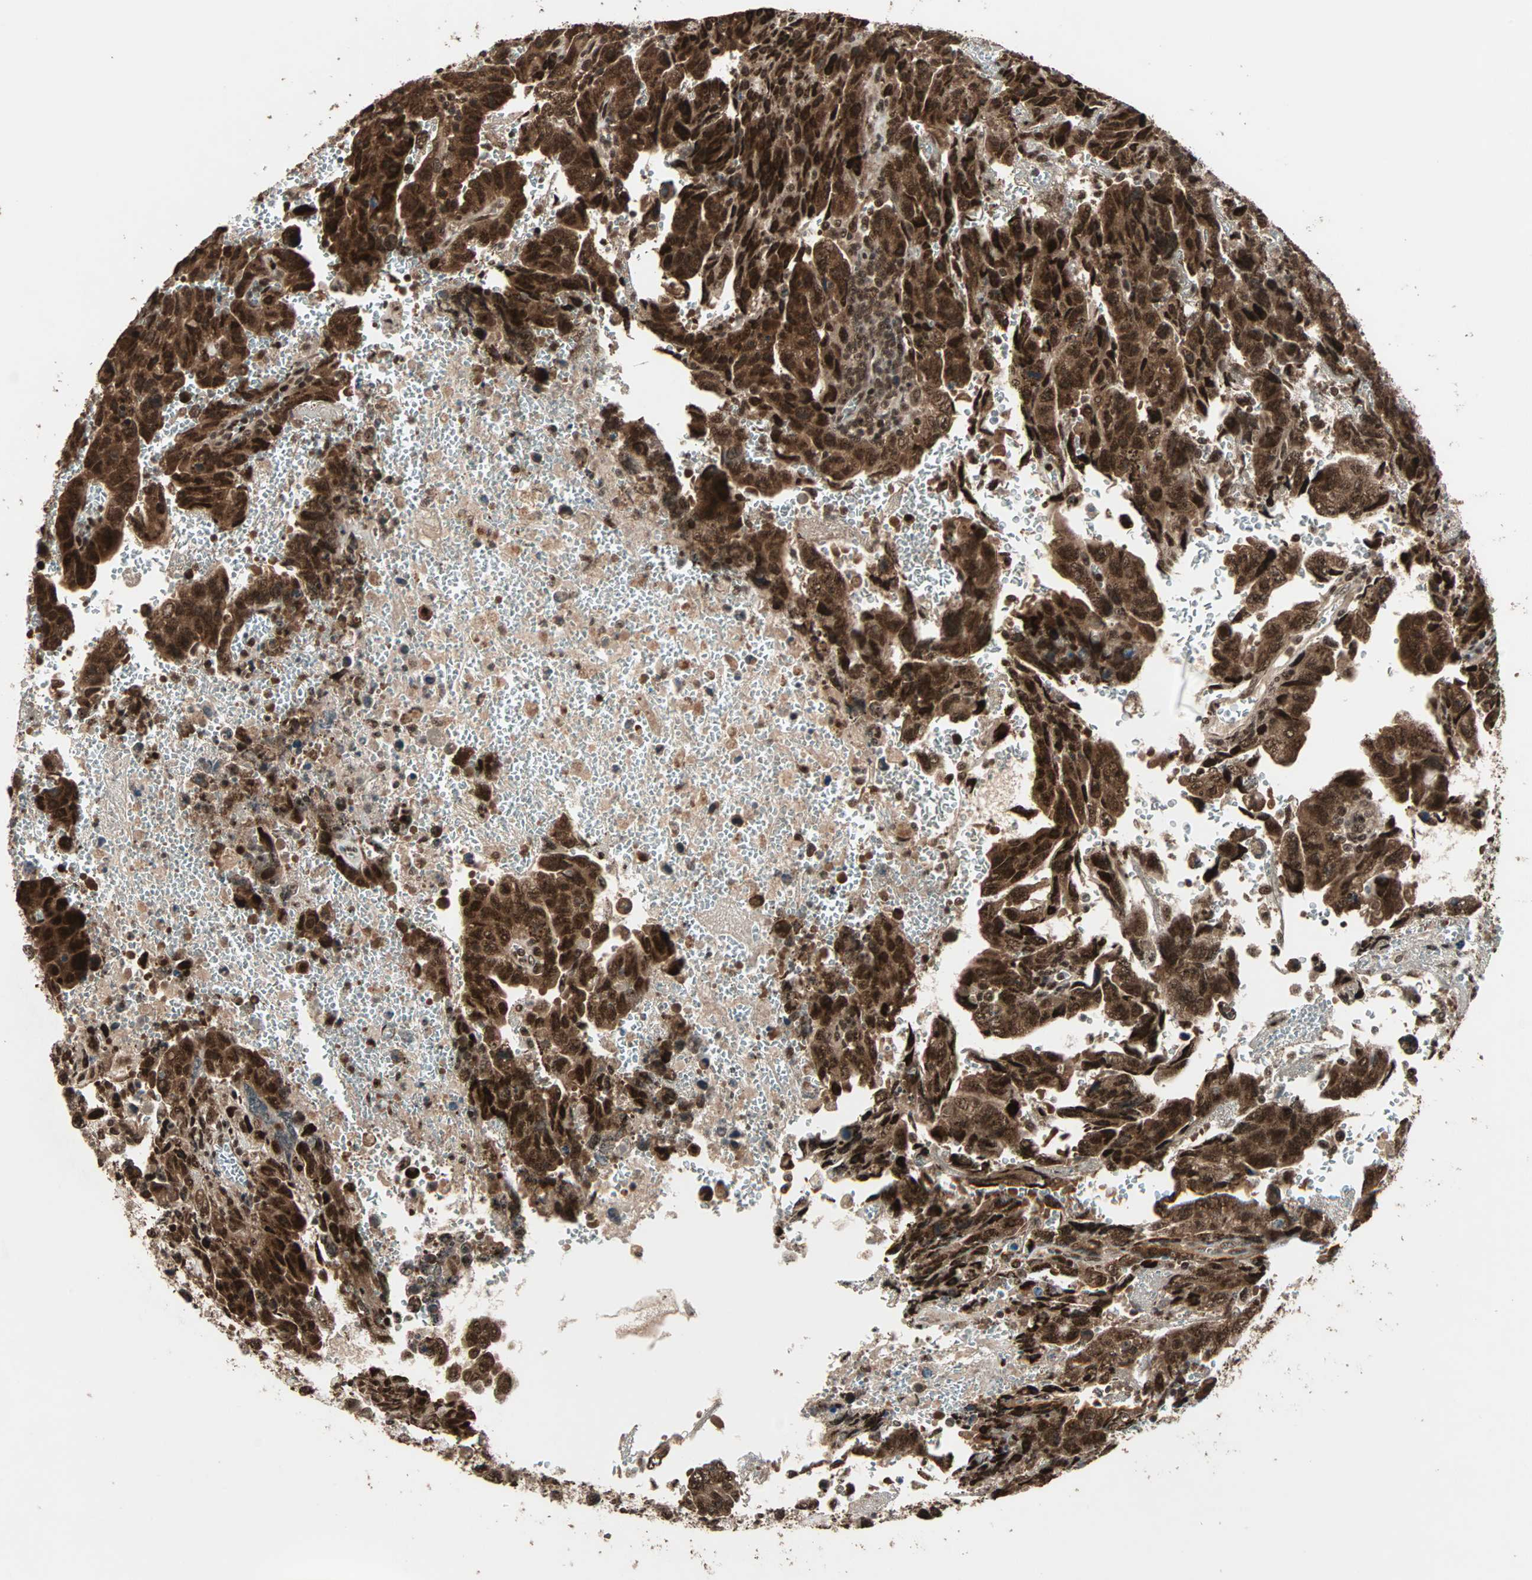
{"staining": {"intensity": "strong", "quantity": ">75%", "location": "cytoplasmic/membranous,nuclear"}, "tissue": "testis cancer", "cell_type": "Tumor cells", "image_type": "cancer", "snomed": [{"axis": "morphology", "description": "Carcinoma, Embryonal, NOS"}, {"axis": "topography", "description": "Testis"}], "caption": "Protein expression analysis of testis cancer (embryonal carcinoma) displays strong cytoplasmic/membranous and nuclear expression in about >75% of tumor cells. (Stains: DAB (3,3'-diaminobenzidine) in brown, nuclei in blue, Microscopy: brightfield microscopy at high magnification).", "gene": "ZNF44", "patient": {"sex": "male", "age": 28}}